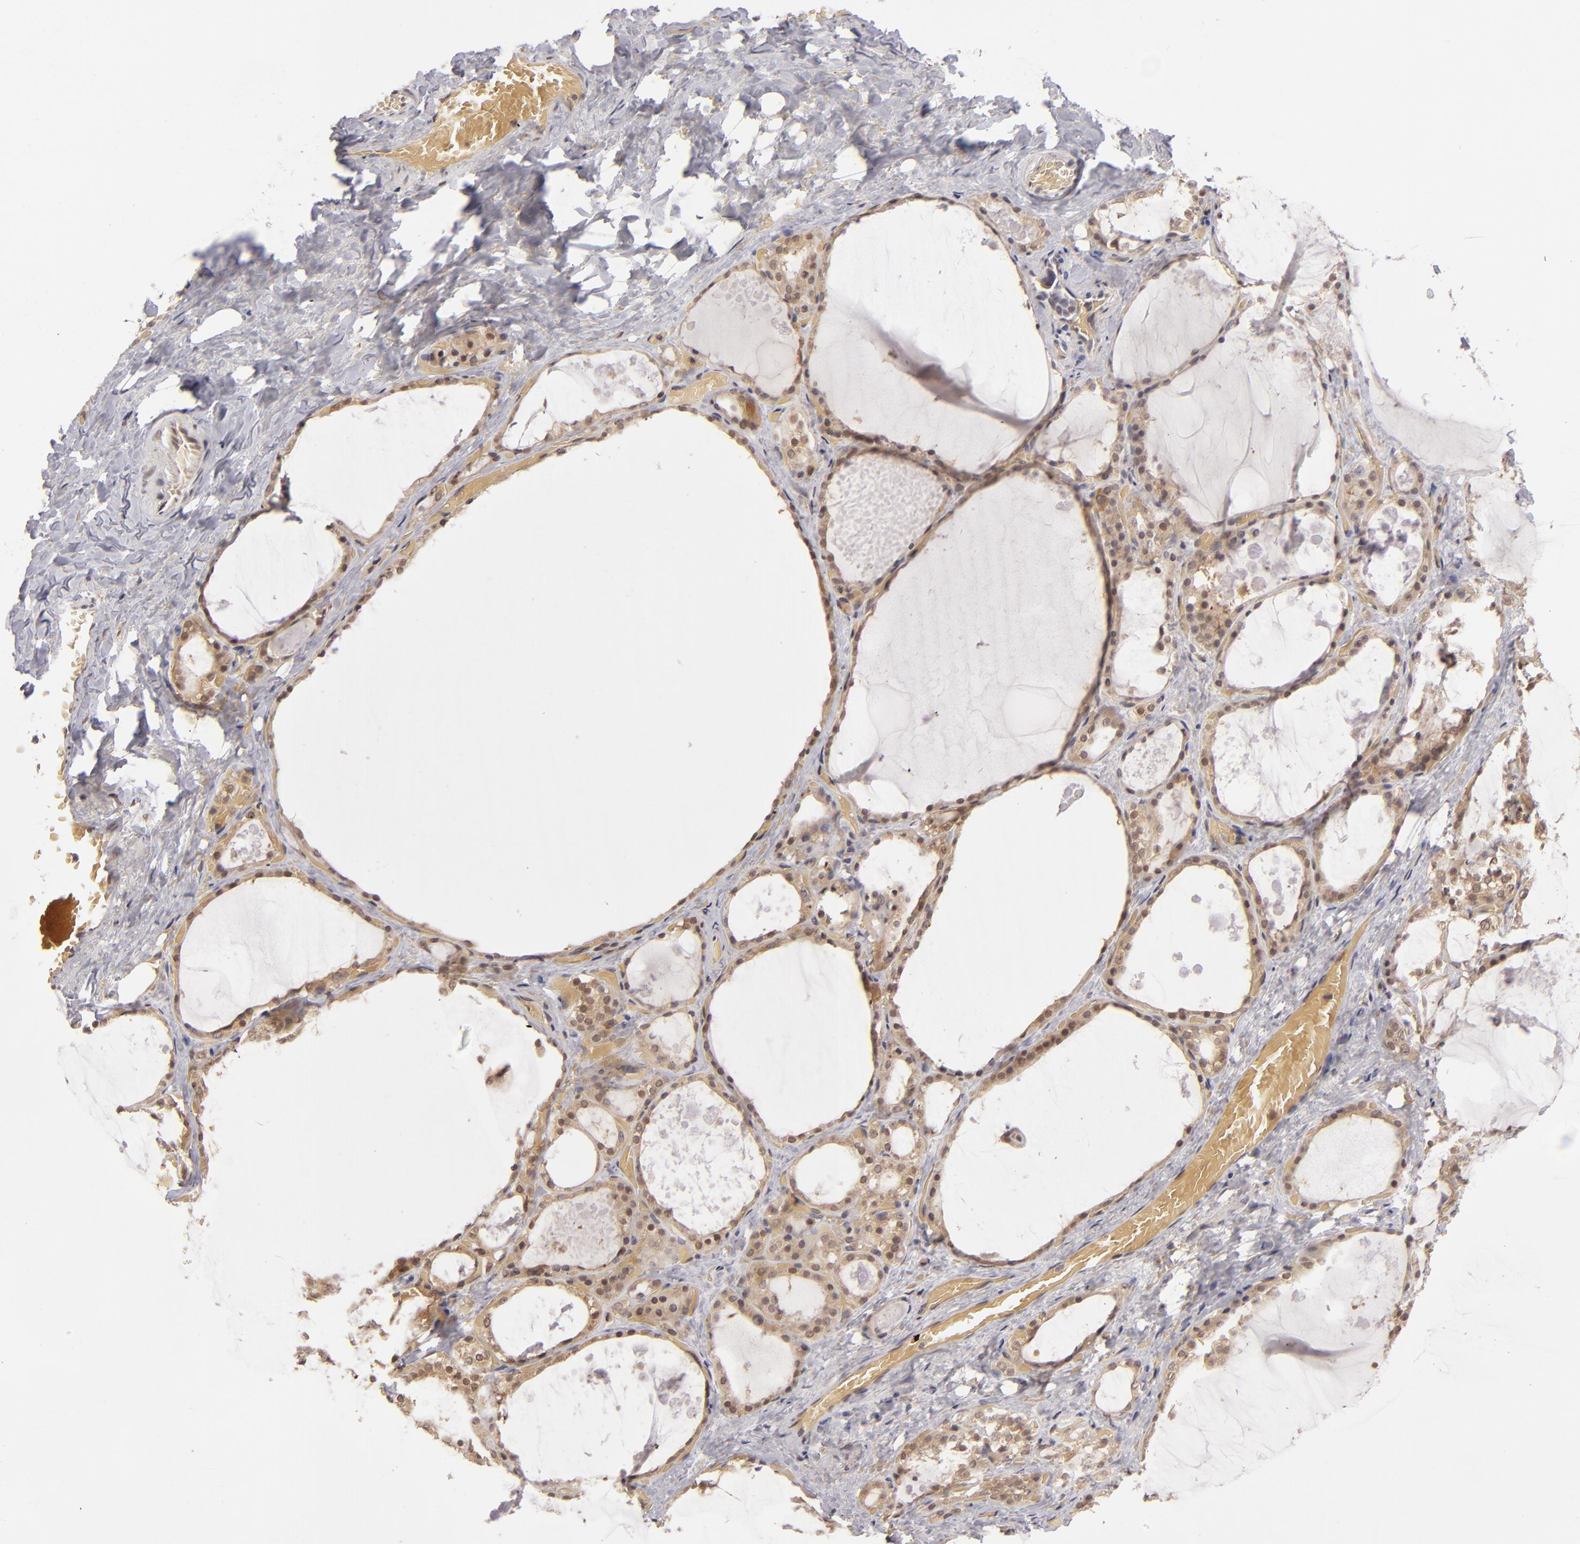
{"staining": {"intensity": "weak", "quantity": ">75%", "location": "cytoplasmic/membranous"}, "tissue": "thyroid gland", "cell_type": "Glandular cells", "image_type": "normal", "snomed": [{"axis": "morphology", "description": "Normal tissue, NOS"}, {"axis": "topography", "description": "Thyroid gland"}], "caption": "DAB immunohistochemical staining of normal thyroid gland exhibits weak cytoplasmic/membranous protein positivity in approximately >75% of glandular cells. The staining was performed using DAB (3,3'-diaminobenzidine) to visualize the protein expression in brown, while the nuclei were stained in blue with hematoxylin (Magnification: 20x).", "gene": "MAPK3", "patient": {"sex": "male", "age": 61}}